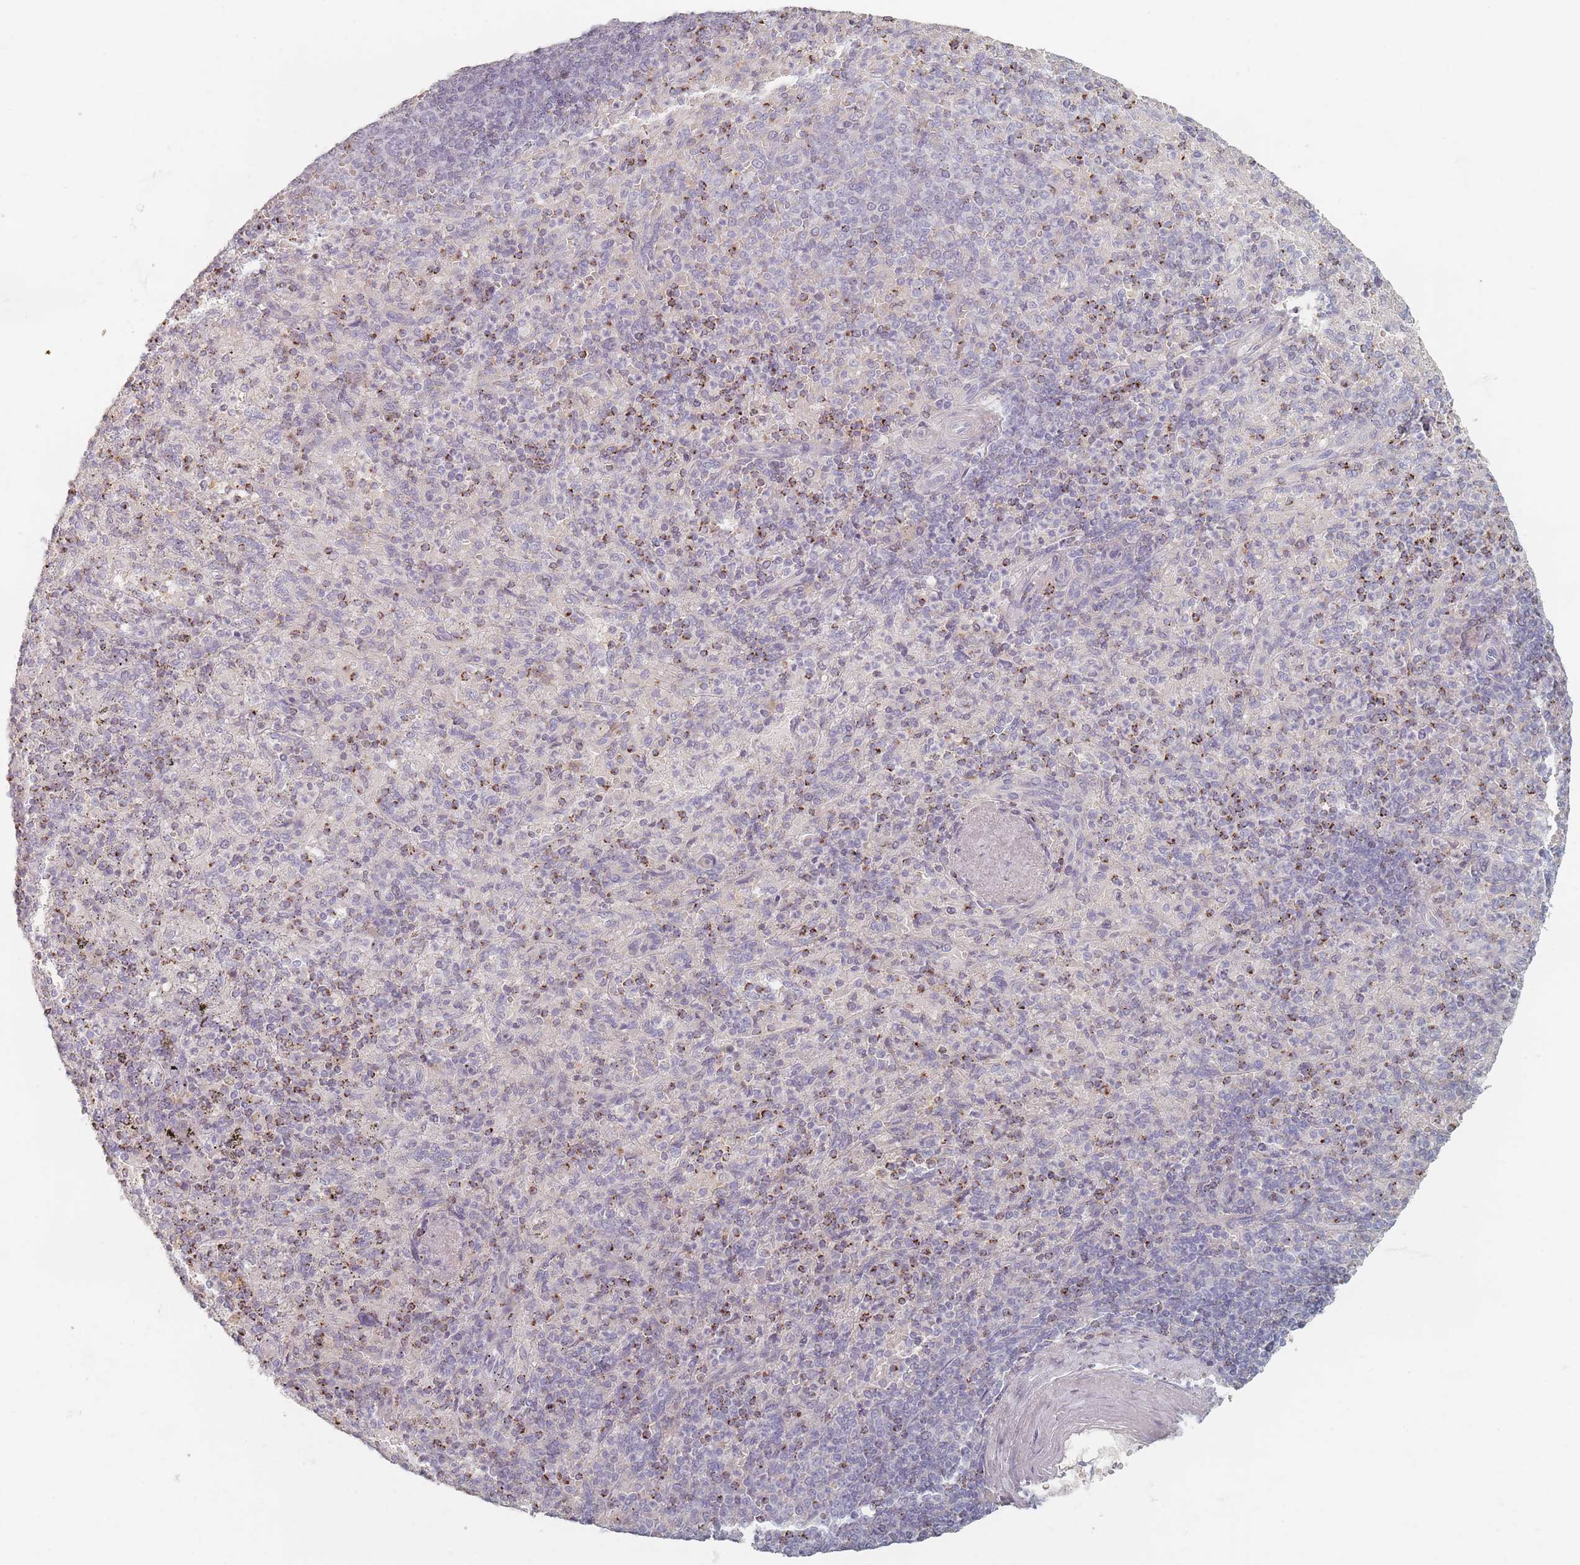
{"staining": {"intensity": "moderate", "quantity": "<25%", "location": "cytoplasmic/membranous"}, "tissue": "spleen", "cell_type": "Cells in red pulp", "image_type": "normal", "snomed": [{"axis": "morphology", "description": "Normal tissue, NOS"}, {"axis": "topography", "description": "Spleen"}], "caption": "Protein staining reveals moderate cytoplasmic/membranous positivity in about <25% of cells in red pulp in benign spleen.", "gene": "ENSG00000251357", "patient": {"sex": "male", "age": 82}}